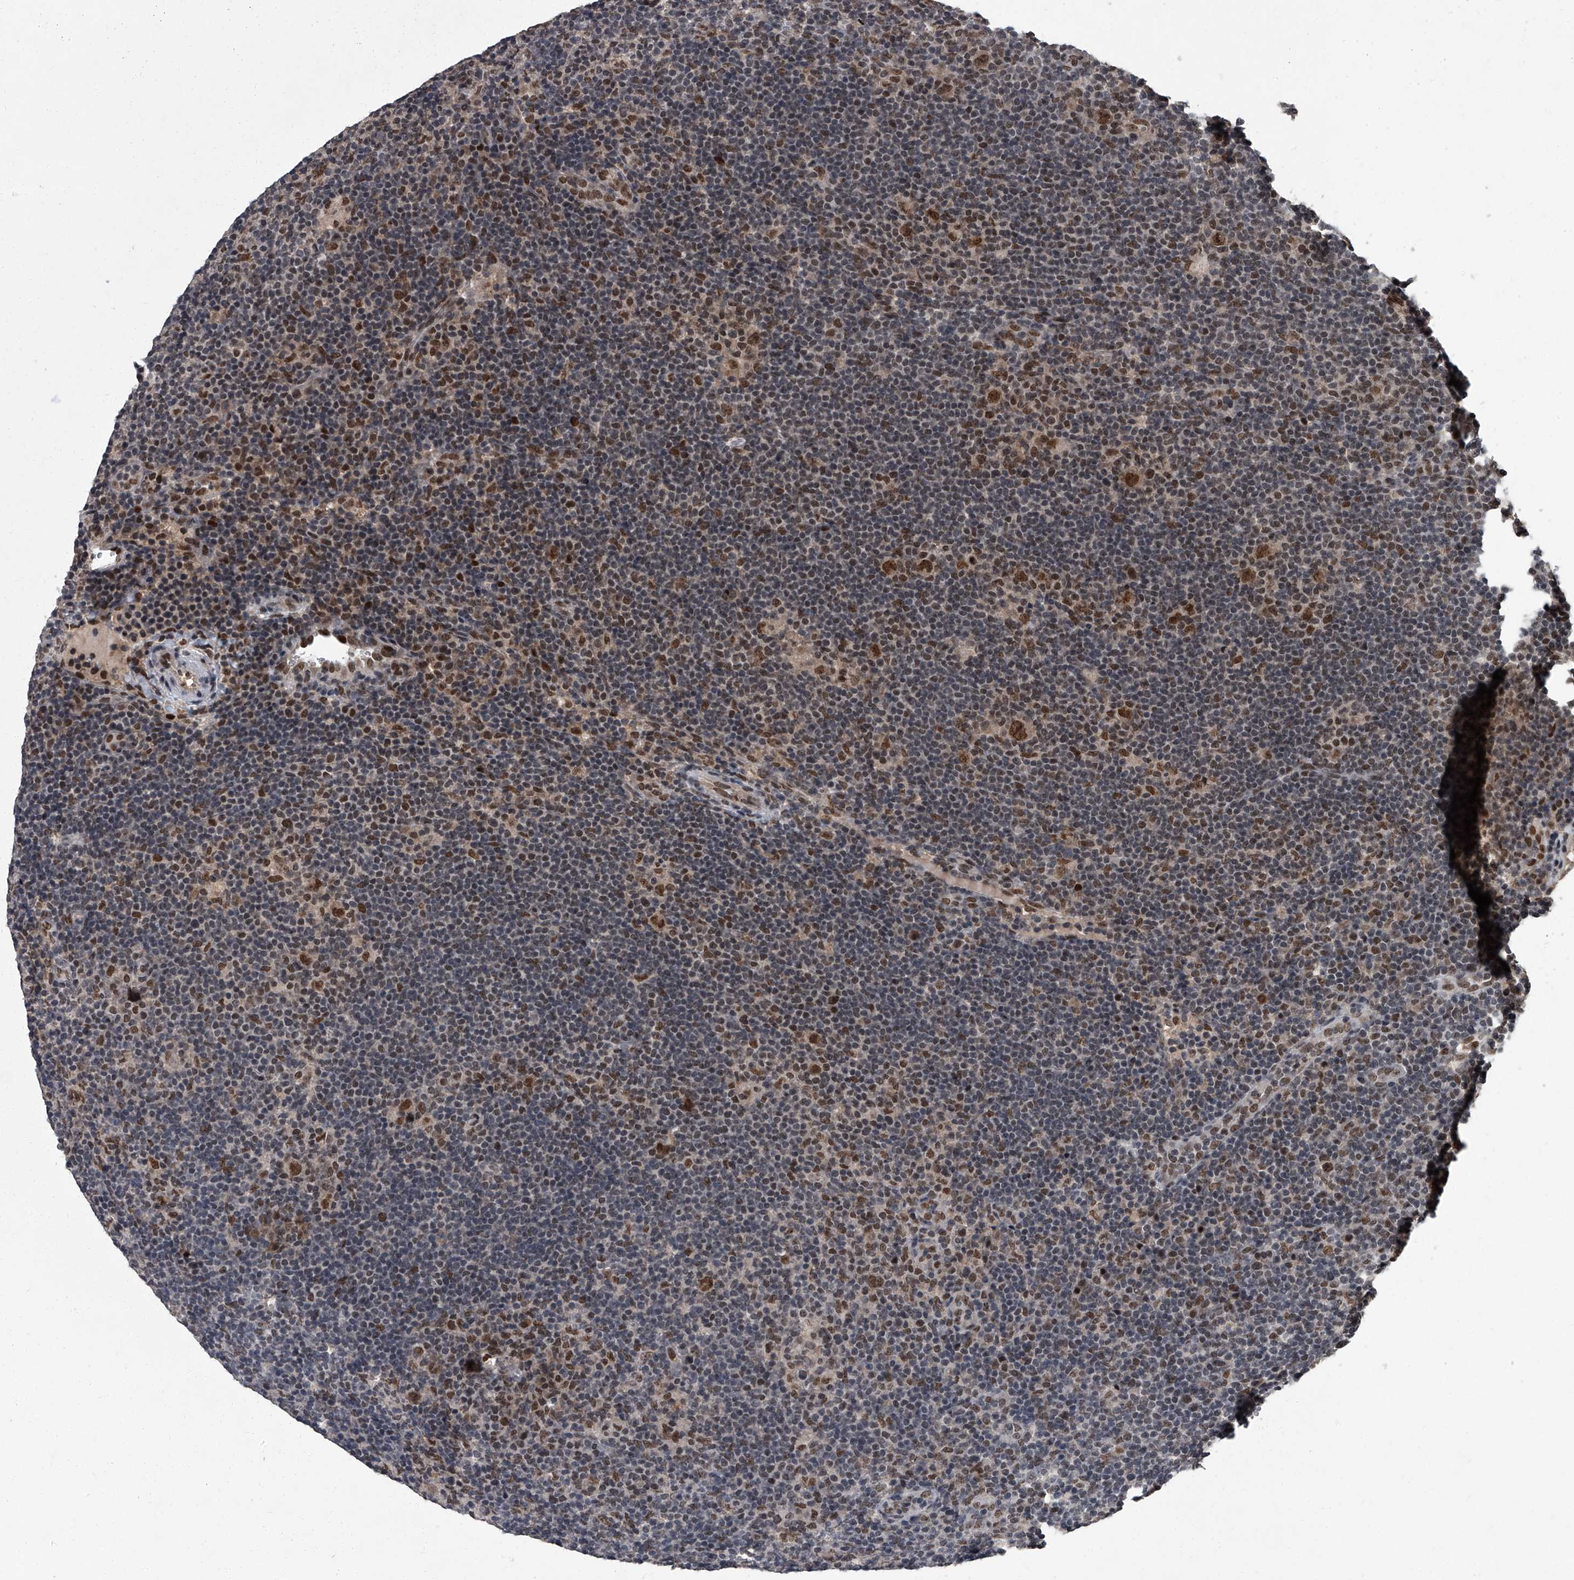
{"staining": {"intensity": "strong", "quantity": ">75%", "location": "nuclear"}, "tissue": "lymphoma", "cell_type": "Tumor cells", "image_type": "cancer", "snomed": [{"axis": "morphology", "description": "Hodgkin's disease, NOS"}, {"axis": "topography", "description": "Lymph node"}], "caption": "Lymphoma stained with IHC displays strong nuclear positivity in approximately >75% of tumor cells.", "gene": "ZNF518B", "patient": {"sex": "female", "age": 57}}